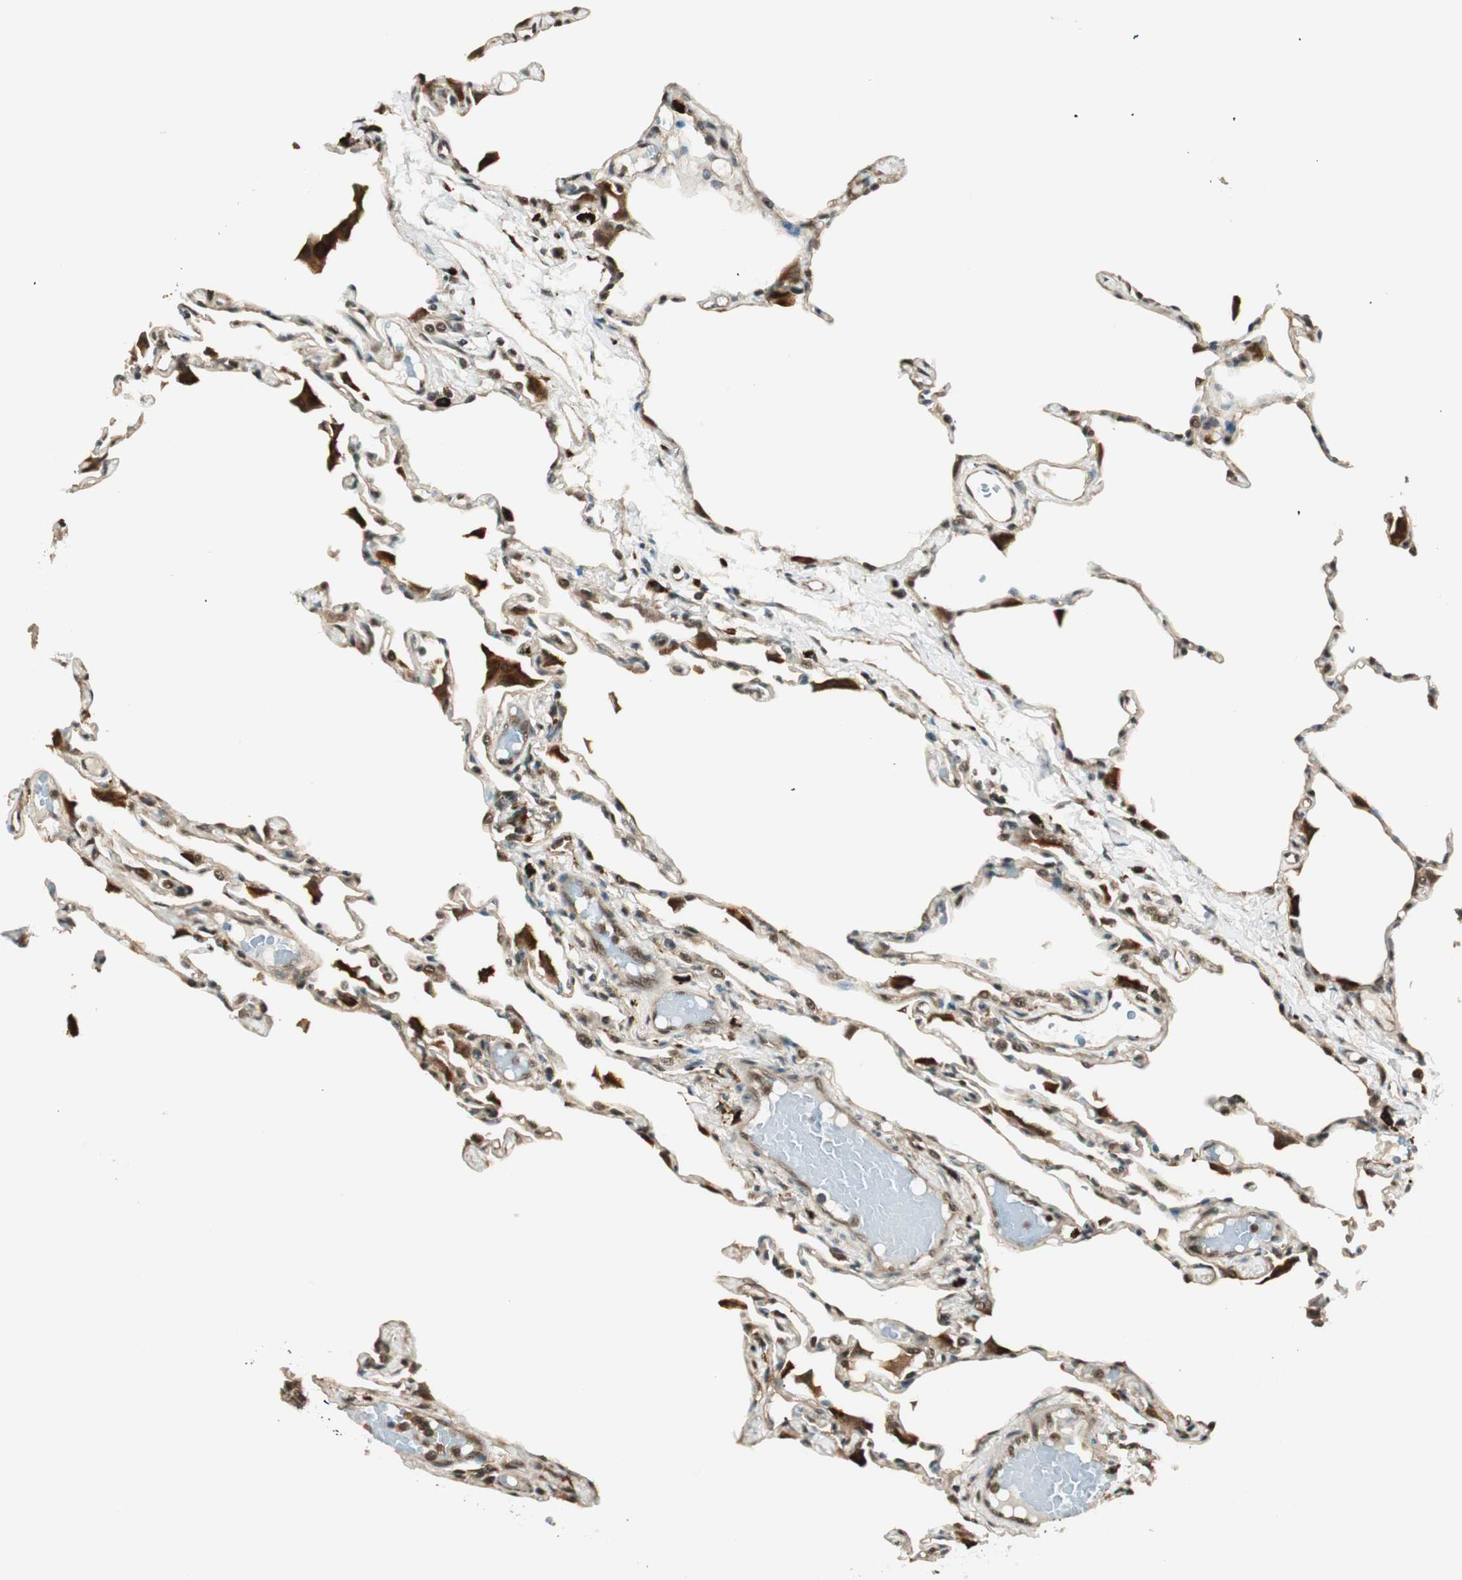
{"staining": {"intensity": "strong", "quantity": ">75%", "location": "cytoplasmic/membranous,nuclear"}, "tissue": "lung", "cell_type": "Alveolar cells", "image_type": "normal", "snomed": [{"axis": "morphology", "description": "Normal tissue, NOS"}, {"axis": "topography", "description": "Lung"}], "caption": "A brown stain labels strong cytoplasmic/membranous,nuclear staining of a protein in alveolar cells of benign human lung. Ihc stains the protein in brown and the nuclei are stained blue.", "gene": "ENSG00000268870", "patient": {"sex": "female", "age": 49}}